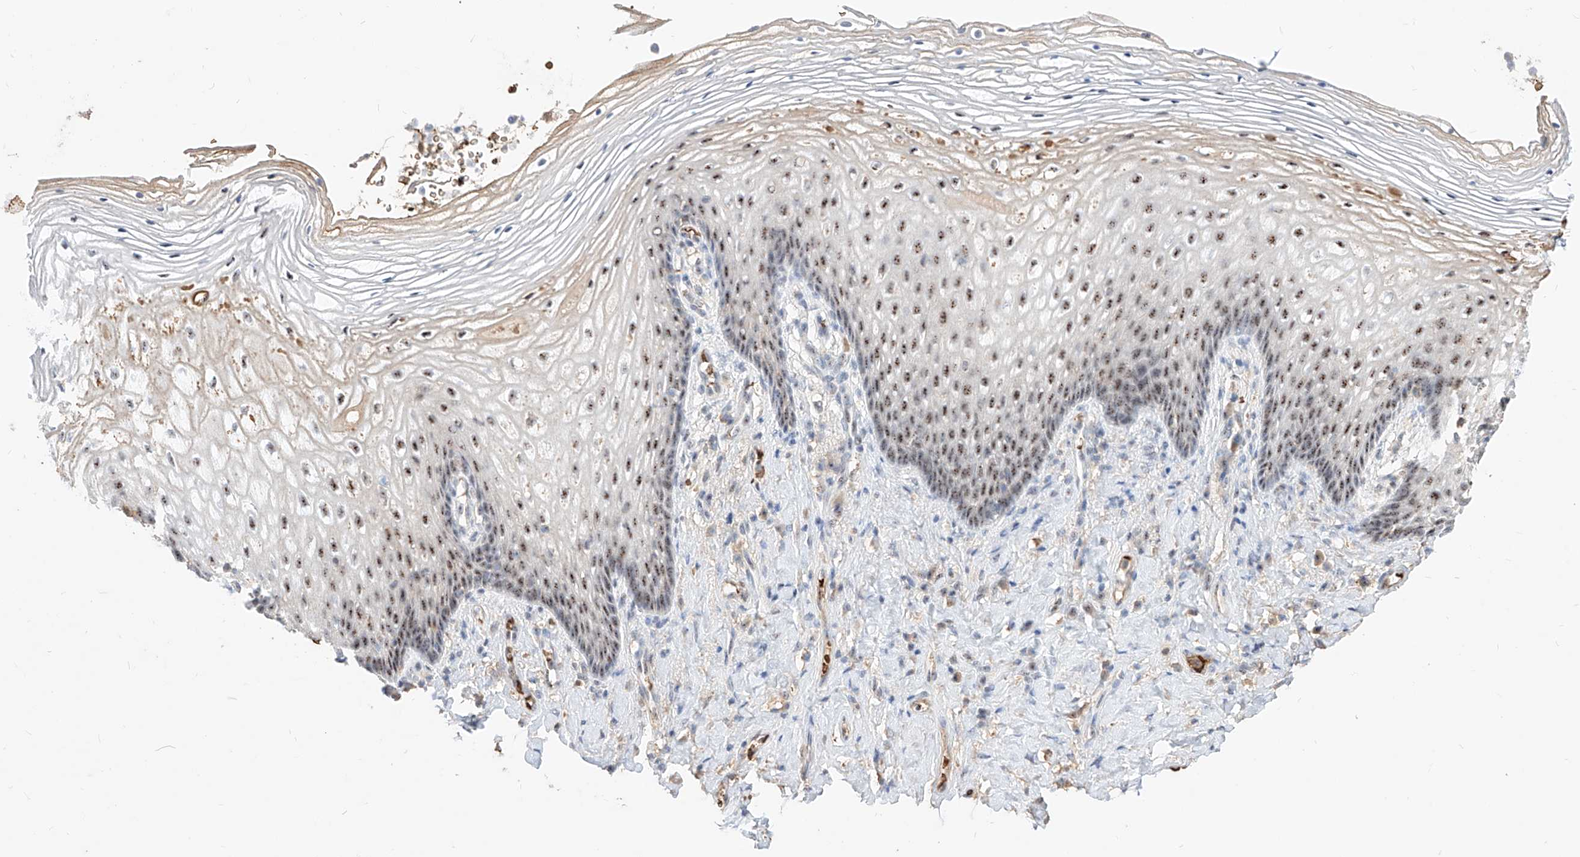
{"staining": {"intensity": "moderate", "quantity": ">75%", "location": "nuclear"}, "tissue": "vagina", "cell_type": "Squamous epithelial cells", "image_type": "normal", "snomed": [{"axis": "morphology", "description": "Normal tissue, NOS"}, {"axis": "topography", "description": "Vagina"}], "caption": "About >75% of squamous epithelial cells in normal human vagina demonstrate moderate nuclear protein positivity as visualized by brown immunohistochemical staining.", "gene": "ZFP42", "patient": {"sex": "female", "age": 60}}